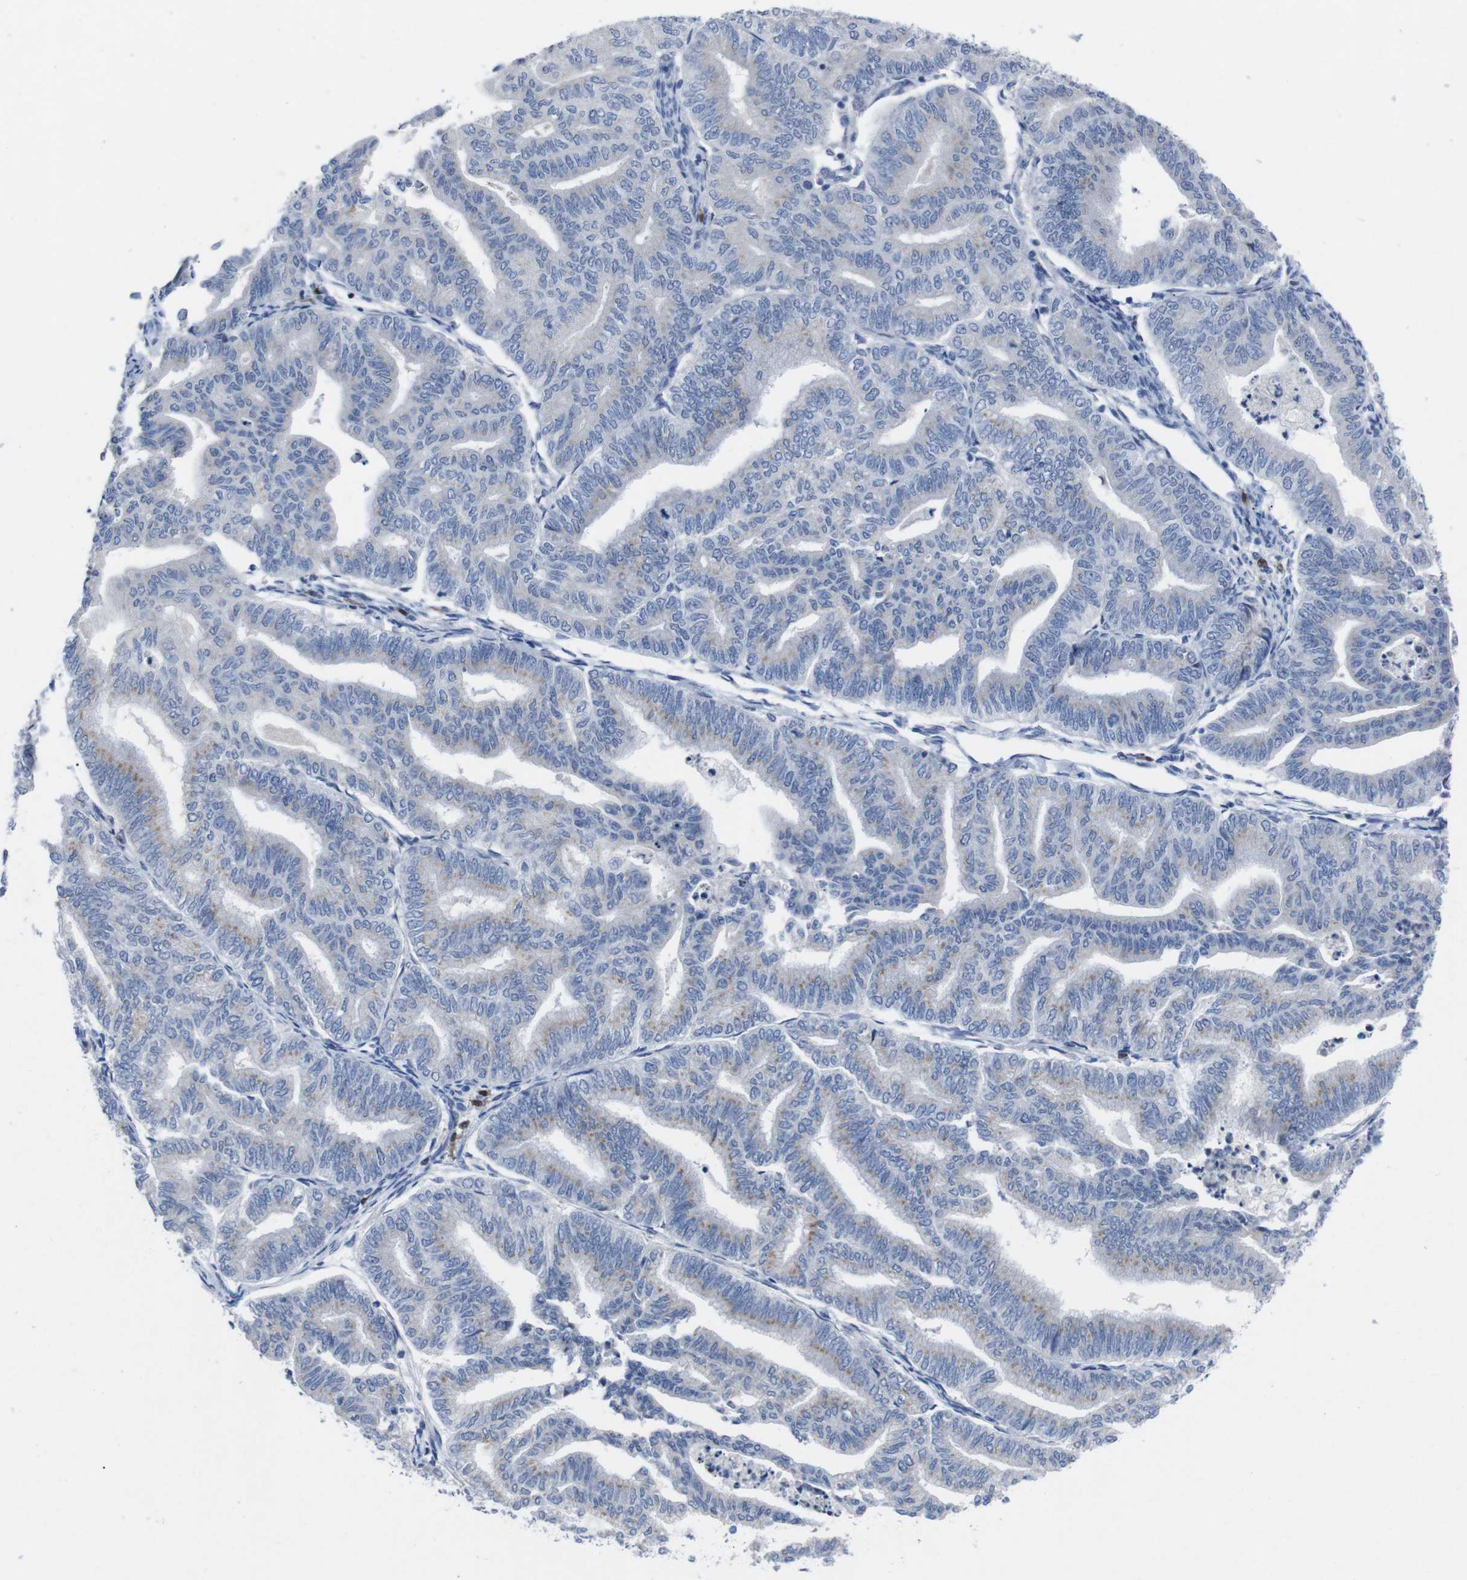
{"staining": {"intensity": "negative", "quantity": "none", "location": "none"}, "tissue": "endometrial cancer", "cell_type": "Tumor cells", "image_type": "cancer", "snomed": [{"axis": "morphology", "description": "Adenocarcinoma, NOS"}, {"axis": "topography", "description": "Endometrium"}], "caption": "Immunohistochemistry micrograph of adenocarcinoma (endometrial) stained for a protein (brown), which exhibits no expression in tumor cells.", "gene": "IRF4", "patient": {"sex": "female", "age": 79}}